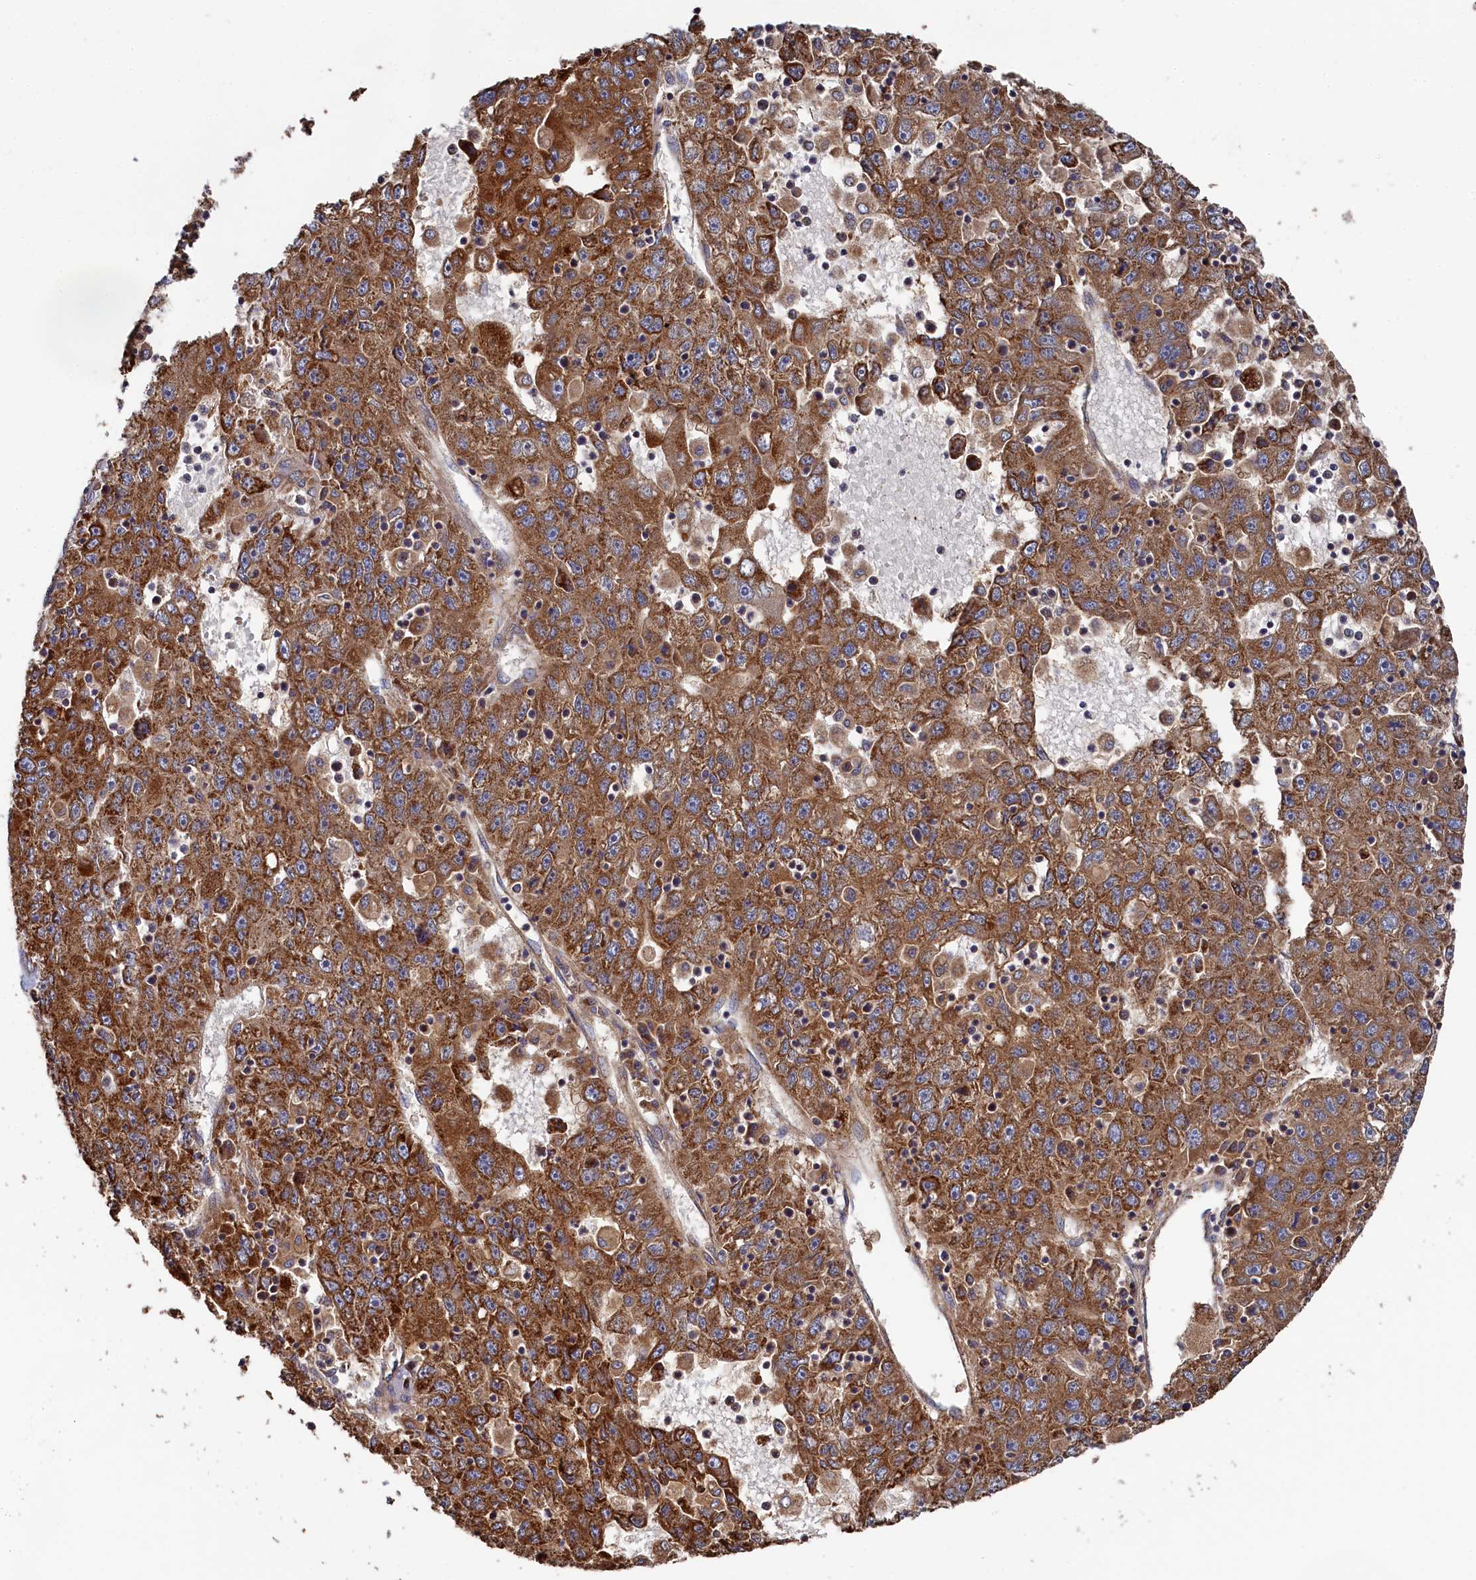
{"staining": {"intensity": "strong", "quantity": ">75%", "location": "cytoplasmic/membranous"}, "tissue": "liver cancer", "cell_type": "Tumor cells", "image_type": "cancer", "snomed": [{"axis": "morphology", "description": "Carcinoma, Hepatocellular, NOS"}, {"axis": "topography", "description": "Liver"}], "caption": "Hepatocellular carcinoma (liver) stained with a protein marker displays strong staining in tumor cells.", "gene": "HAUS2", "patient": {"sex": "male", "age": 49}}